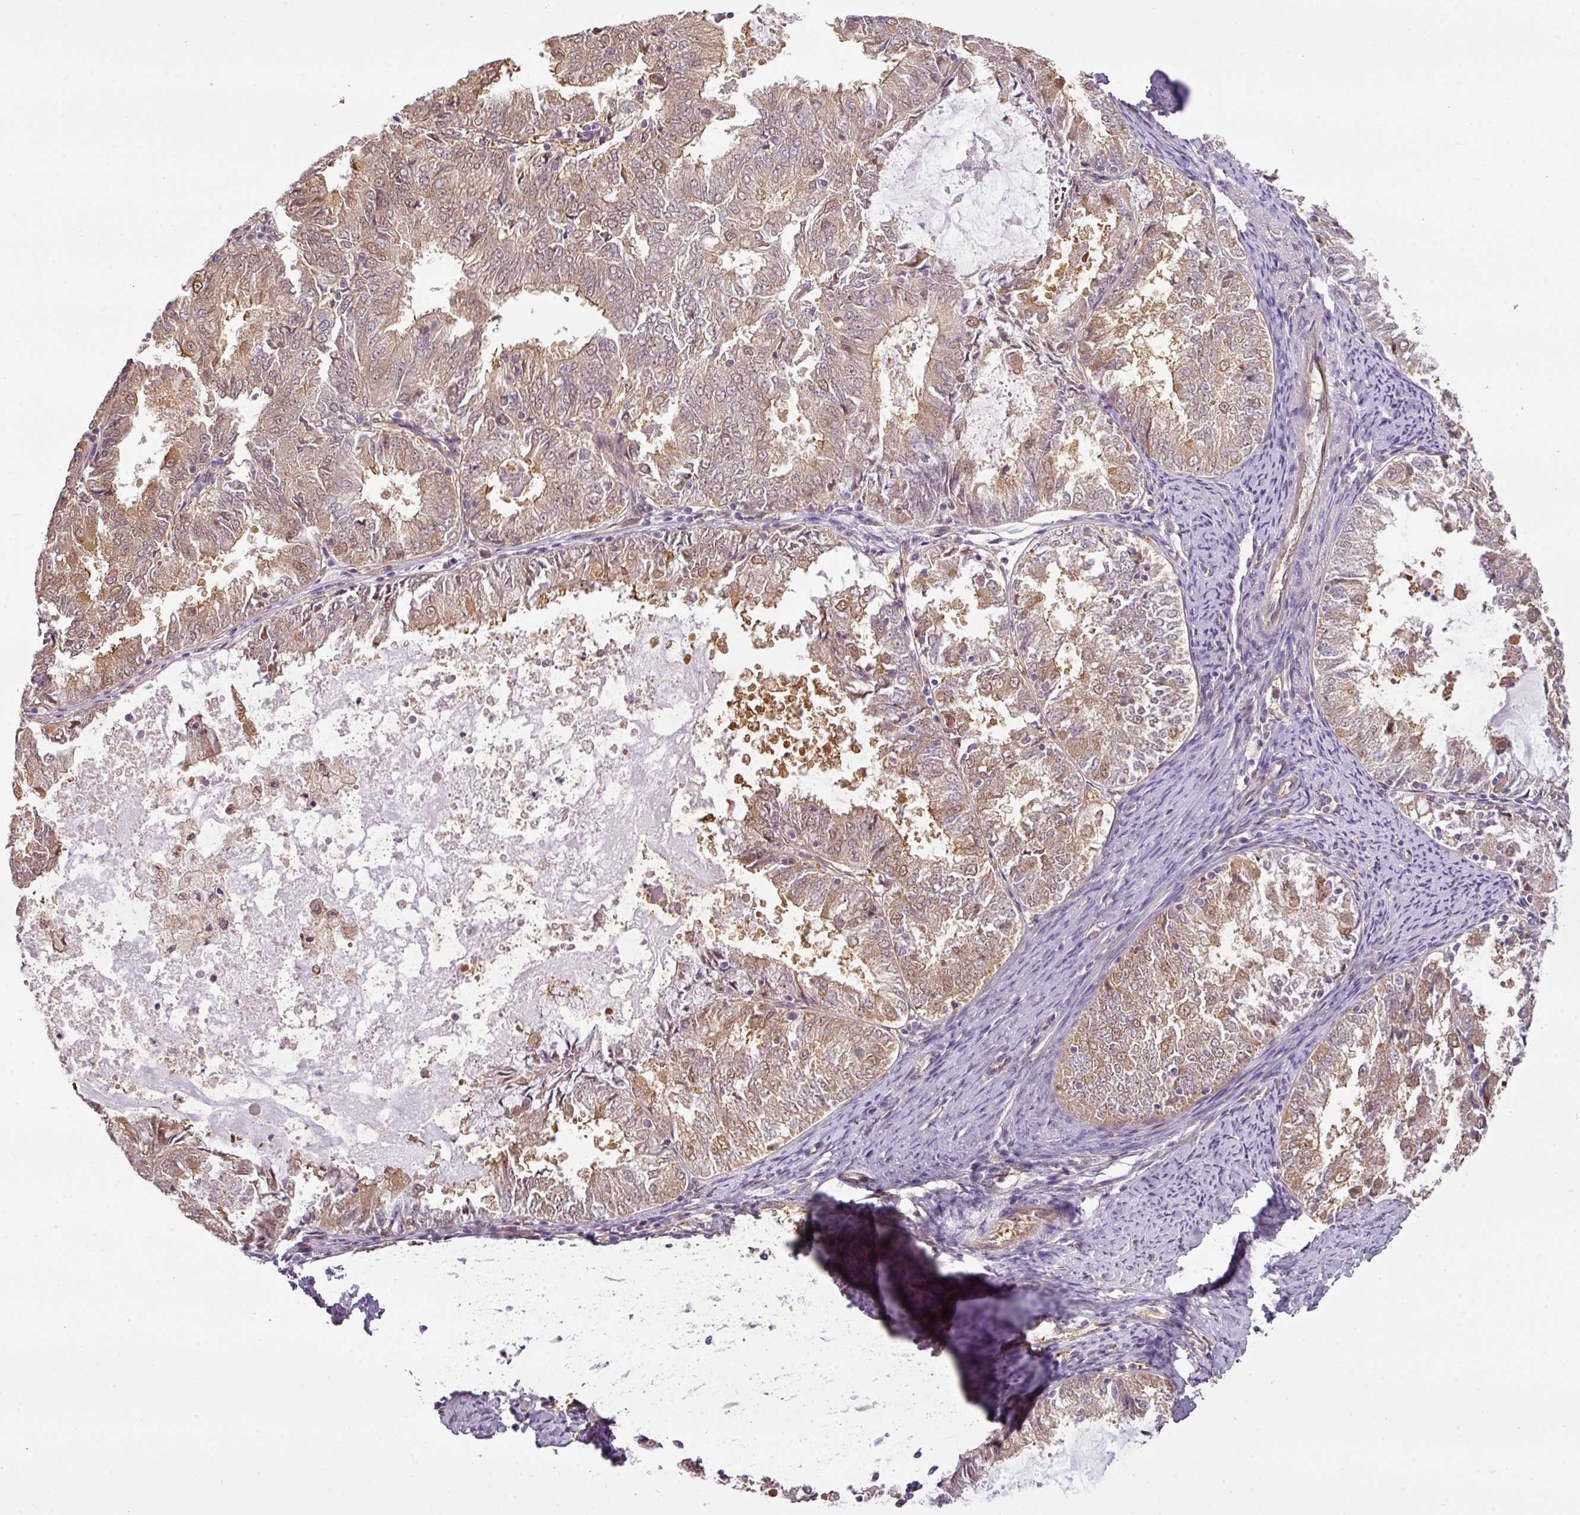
{"staining": {"intensity": "weak", "quantity": "25%-75%", "location": "cytoplasmic/membranous,nuclear"}, "tissue": "endometrial cancer", "cell_type": "Tumor cells", "image_type": "cancer", "snomed": [{"axis": "morphology", "description": "Adenocarcinoma, NOS"}, {"axis": "topography", "description": "Endometrium"}], "caption": "Protein analysis of adenocarcinoma (endometrial) tissue exhibits weak cytoplasmic/membranous and nuclear expression in approximately 25%-75% of tumor cells.", "gene": "ANKRD18A", "patient": {"sex": "female", "age": 57}}